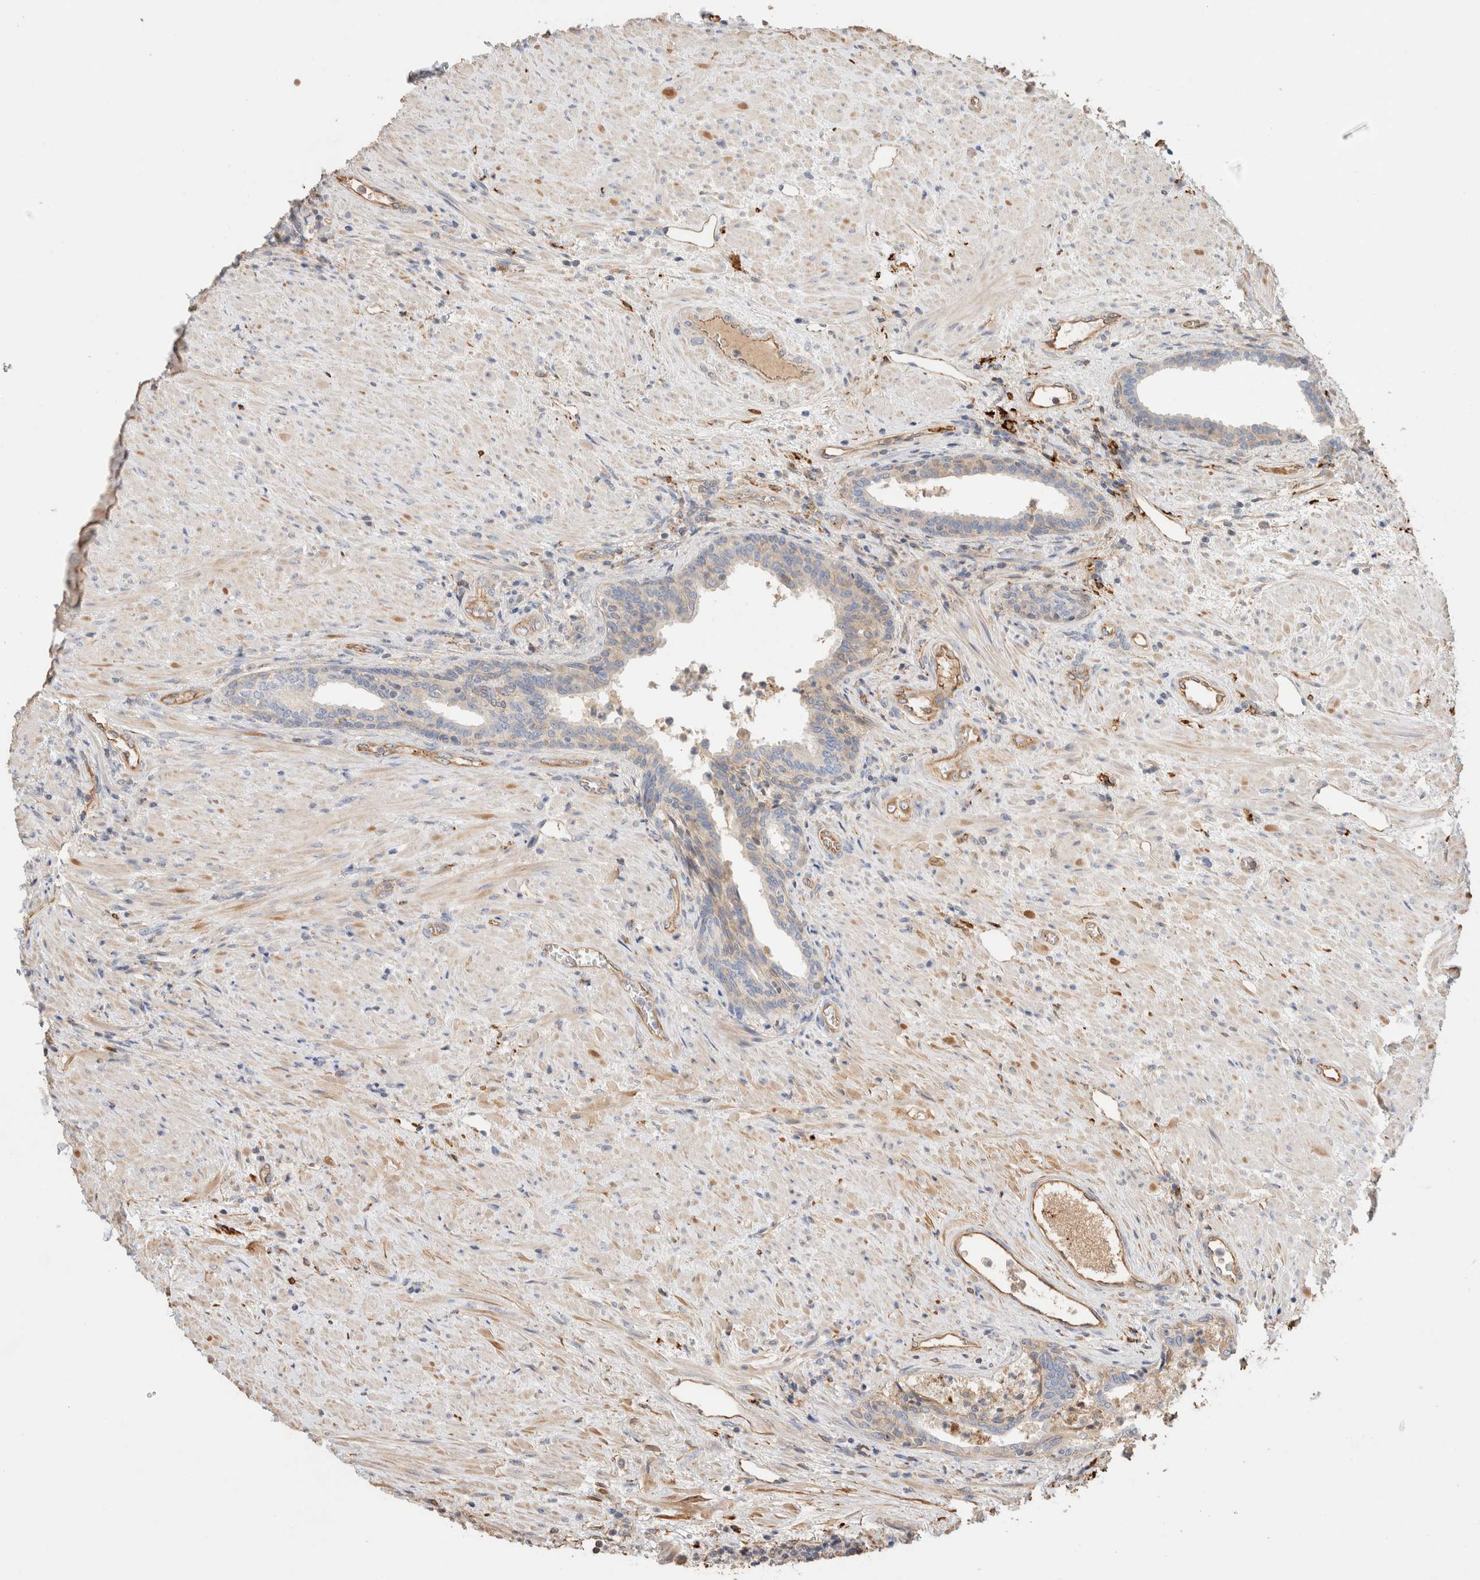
{"staining": {"intensity": "weak", "quantity": "<25%", "location": "cytoplasmic/membranous"}, "tissue": "prostate", "cell_type": "Glandular cells", "image_type": "normal", "snomed": [{"axis": "morphology", "description": "Normal tissue, NOS"}, {"axis": "topography", "description": "Prostate"}], "caption": "DAB immunohistochemical staining of normal prostate displays no significant staining in glandular cells.", "gene": "PROS1", "patient": {"sex": "male", "age": 76}}